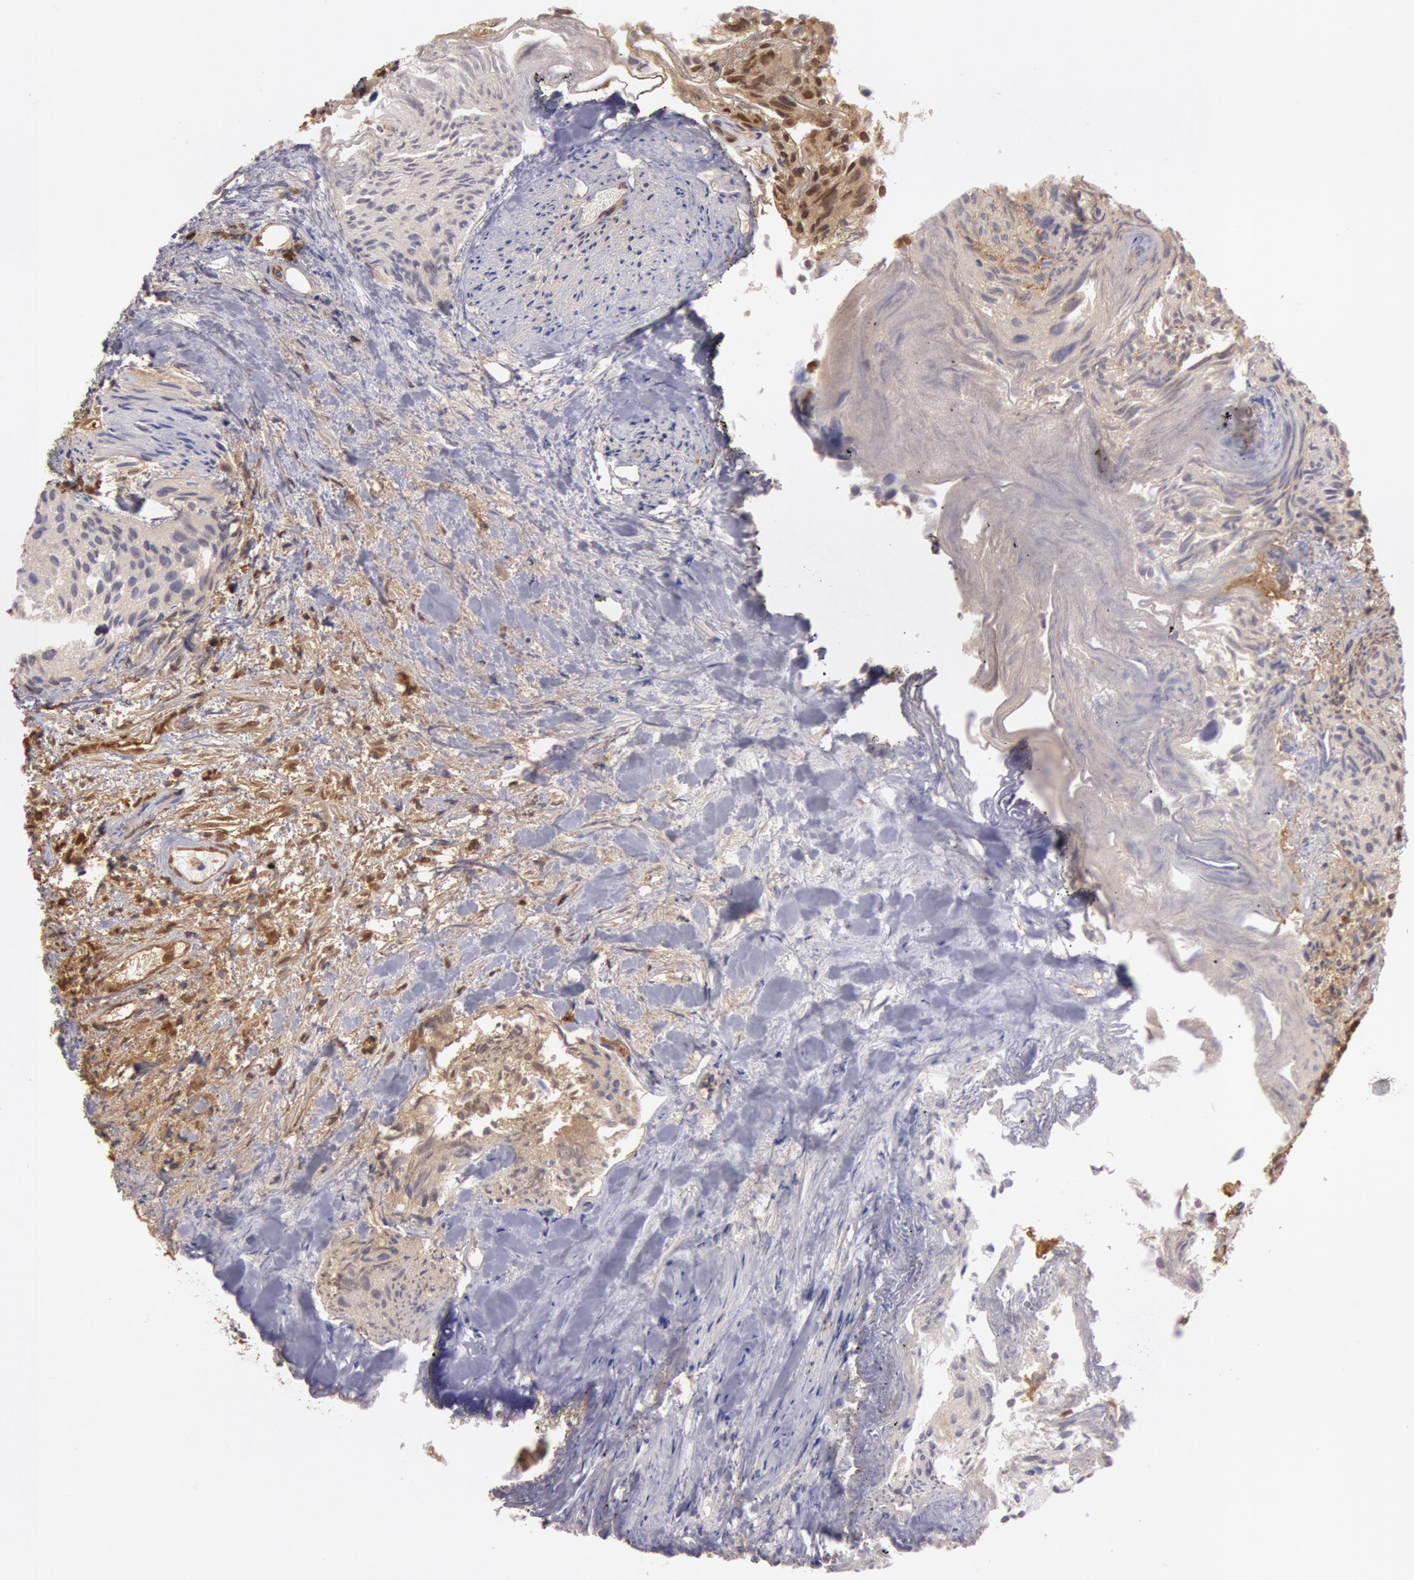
{"staining": {"intensity": "moderate", "quantity": "25%-75%", "location": "cytoplasmic/membranous"}, "tissue": "urothelial cancer", "cell_type": "Tumor cells", "image_type": "cancer", "snomed": [{"axis": "morphology", "description": "Urothelial carcinoma, High grade"}, {"axis": "topography", "description": "Urinary bladder"}], "caption": "A high-resolution micrograph shows IHC staining of high-grade urothelial carcinoma, which displays moderate cytoplasmic/membranous staining in approximately 25%-75% of tumor cells. The staining was performed using DAB to visualize the protein expression in brown, while the nuclei were stained in blue with hematoxylin (Magnification: 20x).", "gene": "IGHG1", "patient": {"sex": "female", "age": 78}}